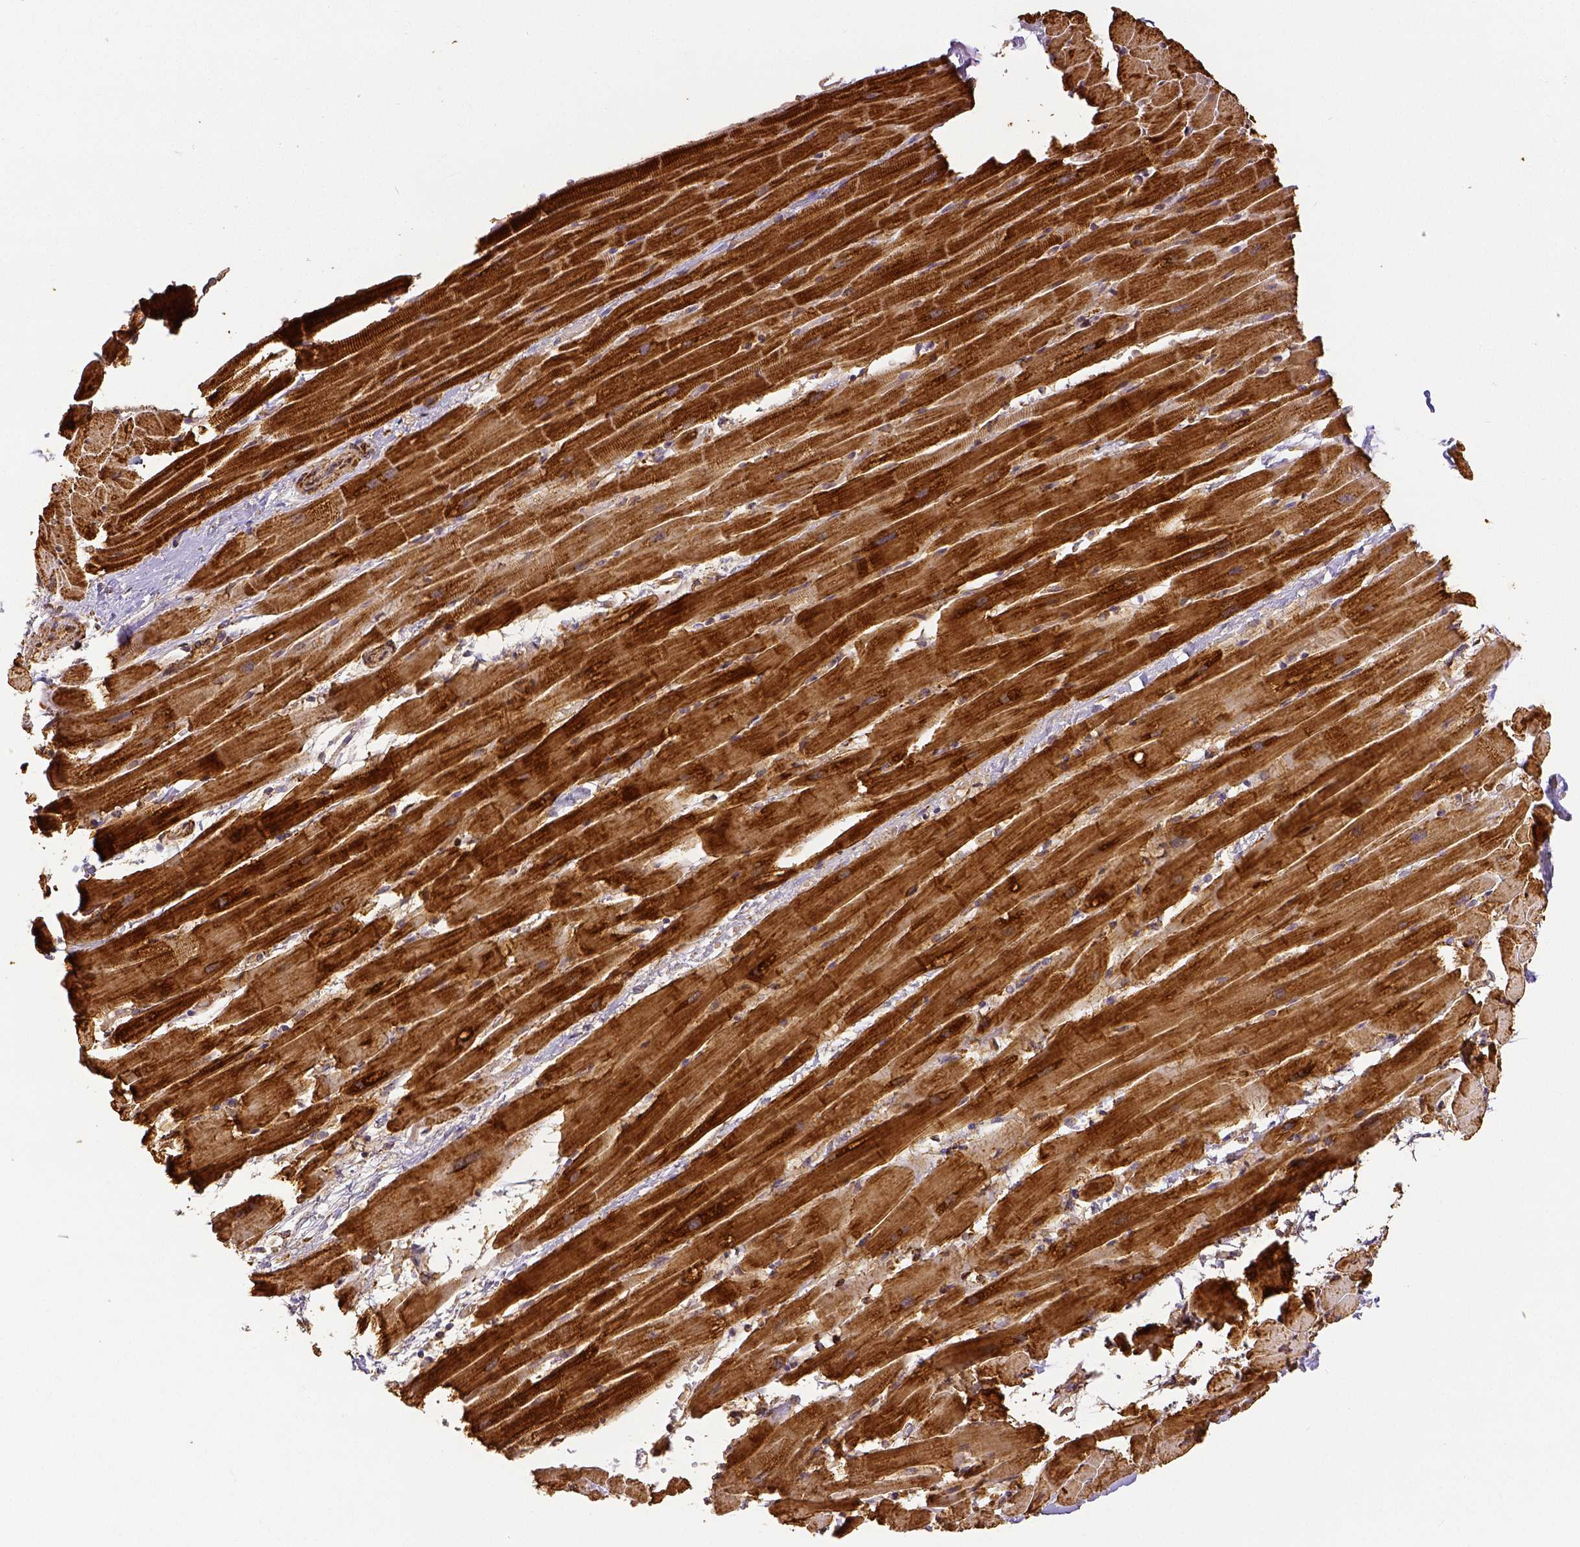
{"staining": {"intensity": "moderate", "quantity": ">75%", "location": "cytoplasmic/membranous"}, "tissue": "heart muscle", "cell_type": "Cardiomyocytes", "image_type": "normal", "snomed": [{"axis": "morphology", "description": "Normal tissue, NOS"}, {"axis": "topography", "description": "Heart"}], "caption": "High-power microscopy captured an immunohistochemistry photomicrograph of normal heart muscle, revealing moderate cytoplasmic/membranous positivity in approximately >75% of cardiomyocytes.", "gene": "SDHB", "patient": {"sex": "male", "age": 37}}